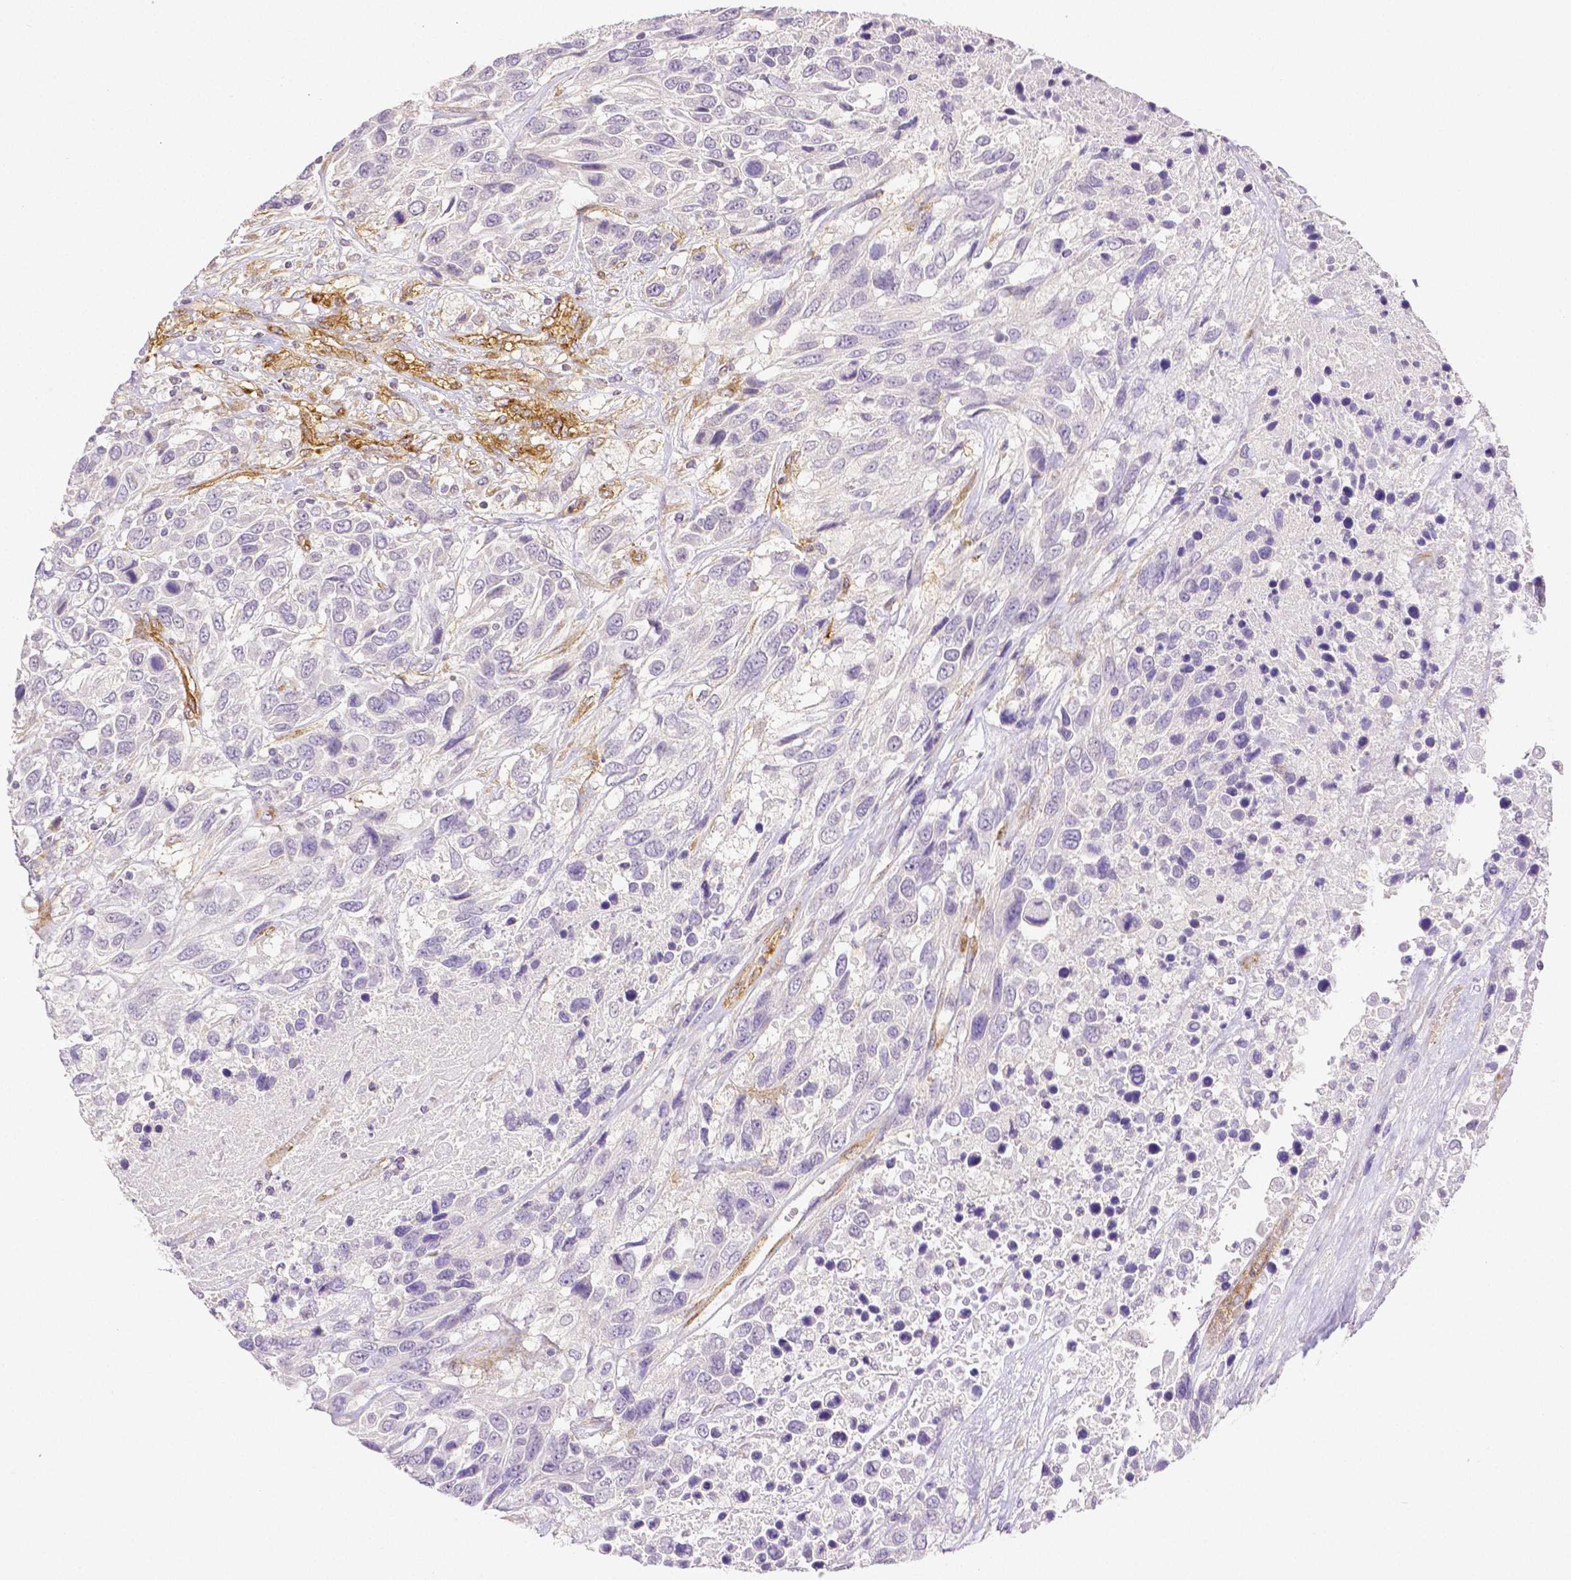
{"staining": {"intensity": "negative", "quantity": "none", "location": "none"}, "tissue": "urothelial cancer", "cell_type": "Tumor cells", "image_type": "cancer", "snomed": [{"axis": "morphology", "description": "Urothelial carcinoma, High grade"}, {"axis": "topography", "description": "Urinary bladder"}], "caption": "High-grade urothelial carcinoma stained for a protein using immunohistochemistry displays no expression tumor cells.", "gene": "THY1", "patient": {"sex": "female", "age": 70}}